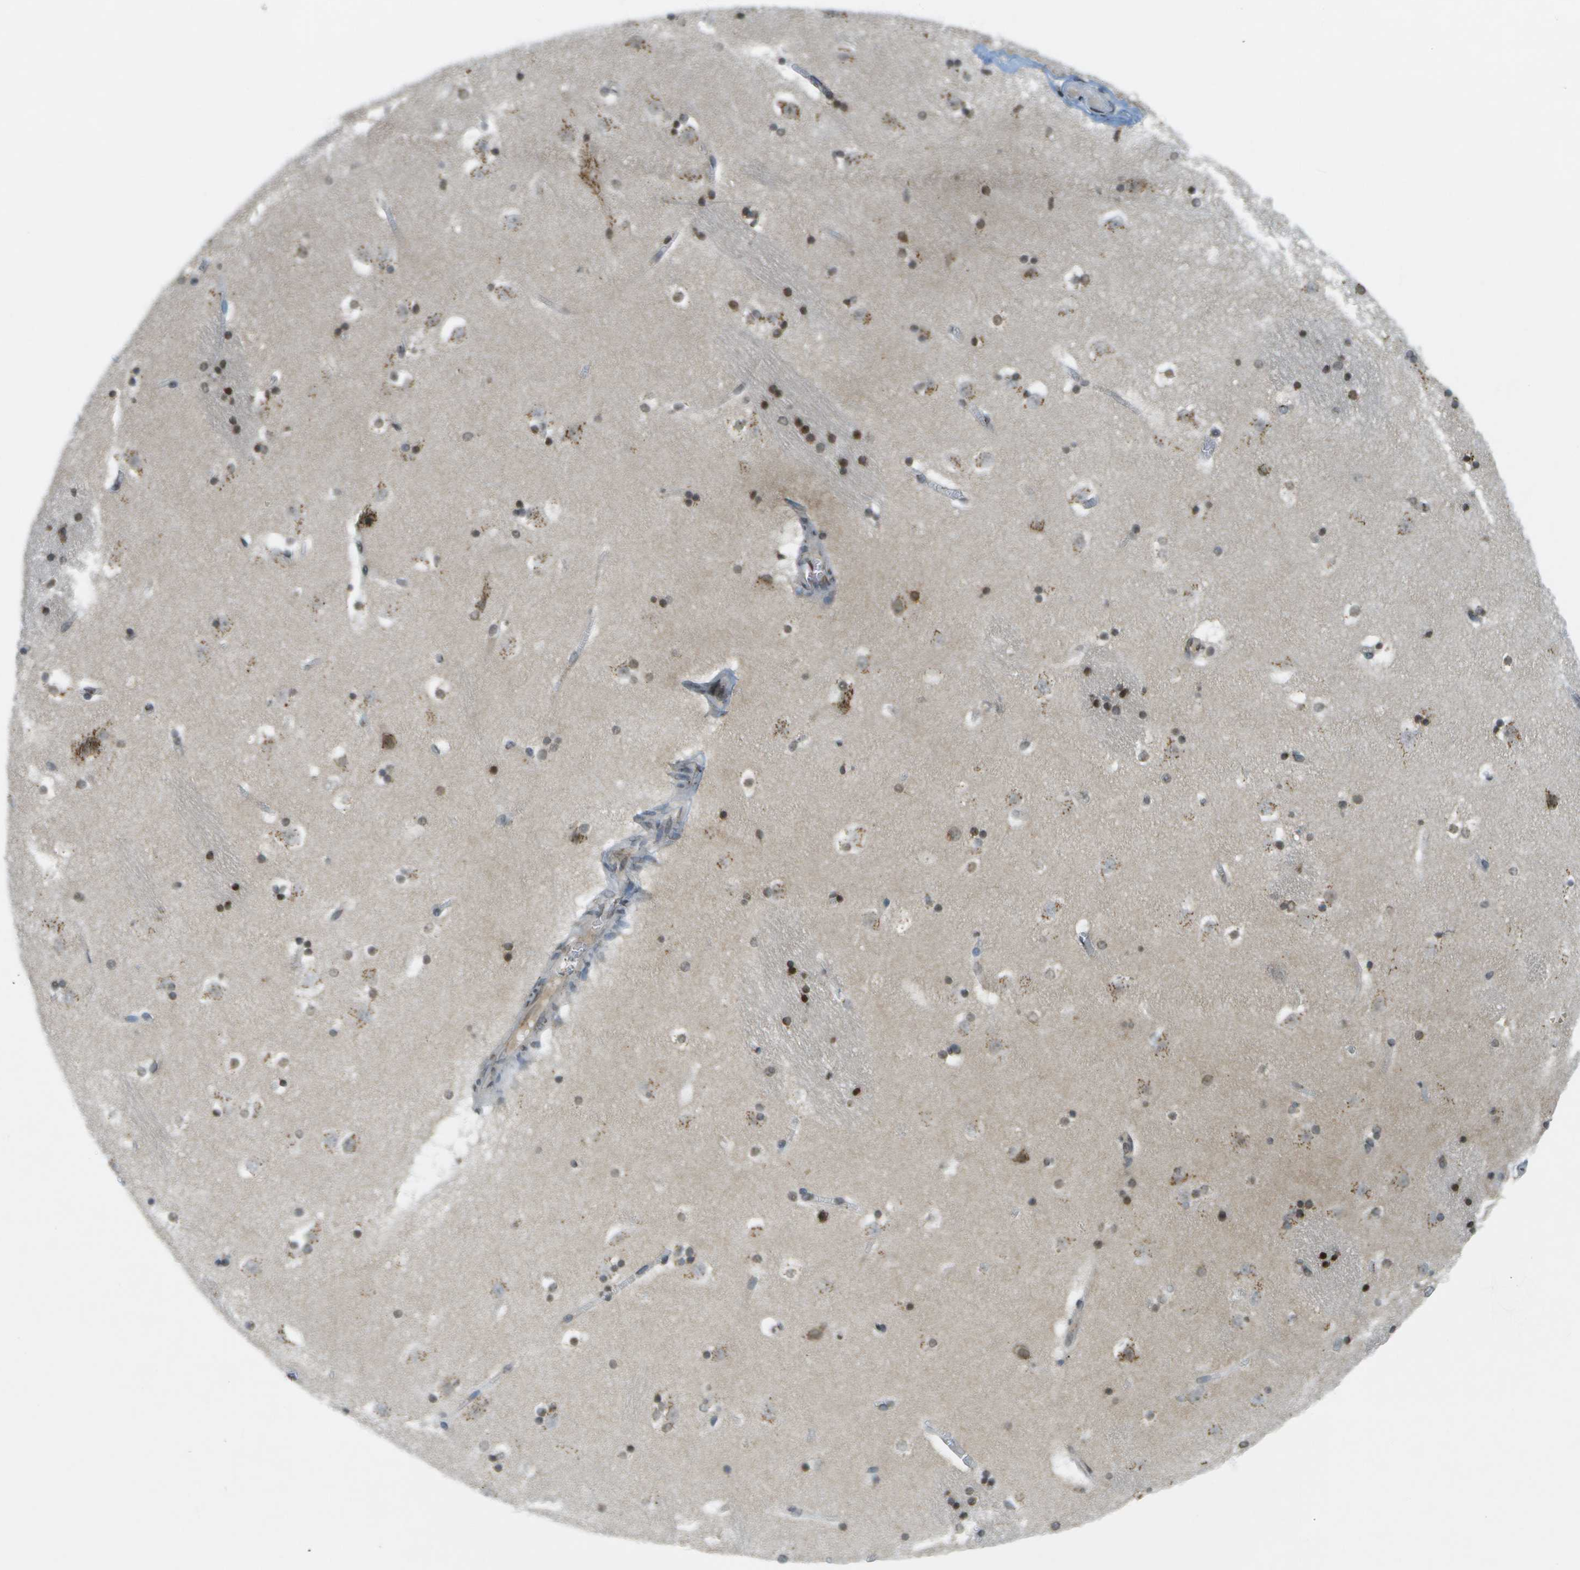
{"staining": {"intensity": "moderate", "quantity": ">75%", "location": "cytoplasmic/membranous,nuclear"}, "tissue": "caudate", "cell_type": "Glial cells", "image_type": "normal", "snomed": [{"axis": "morphology", "description": "Normal tissue, NOS"}, {"axis": "topography", "description": "Lateral ventricle wall"}], "caption": "This histopathology image exhibits normal caudate stained with immunohistochemistry (IHC) to label a protein in brown. The cytoplasmic/membranous,nuclear of glial cells show moderate positivity for the protein. Nuclei are counter-stained blue.", "gene": "EVC", "patient": {"sex": "male", "age": 45}}